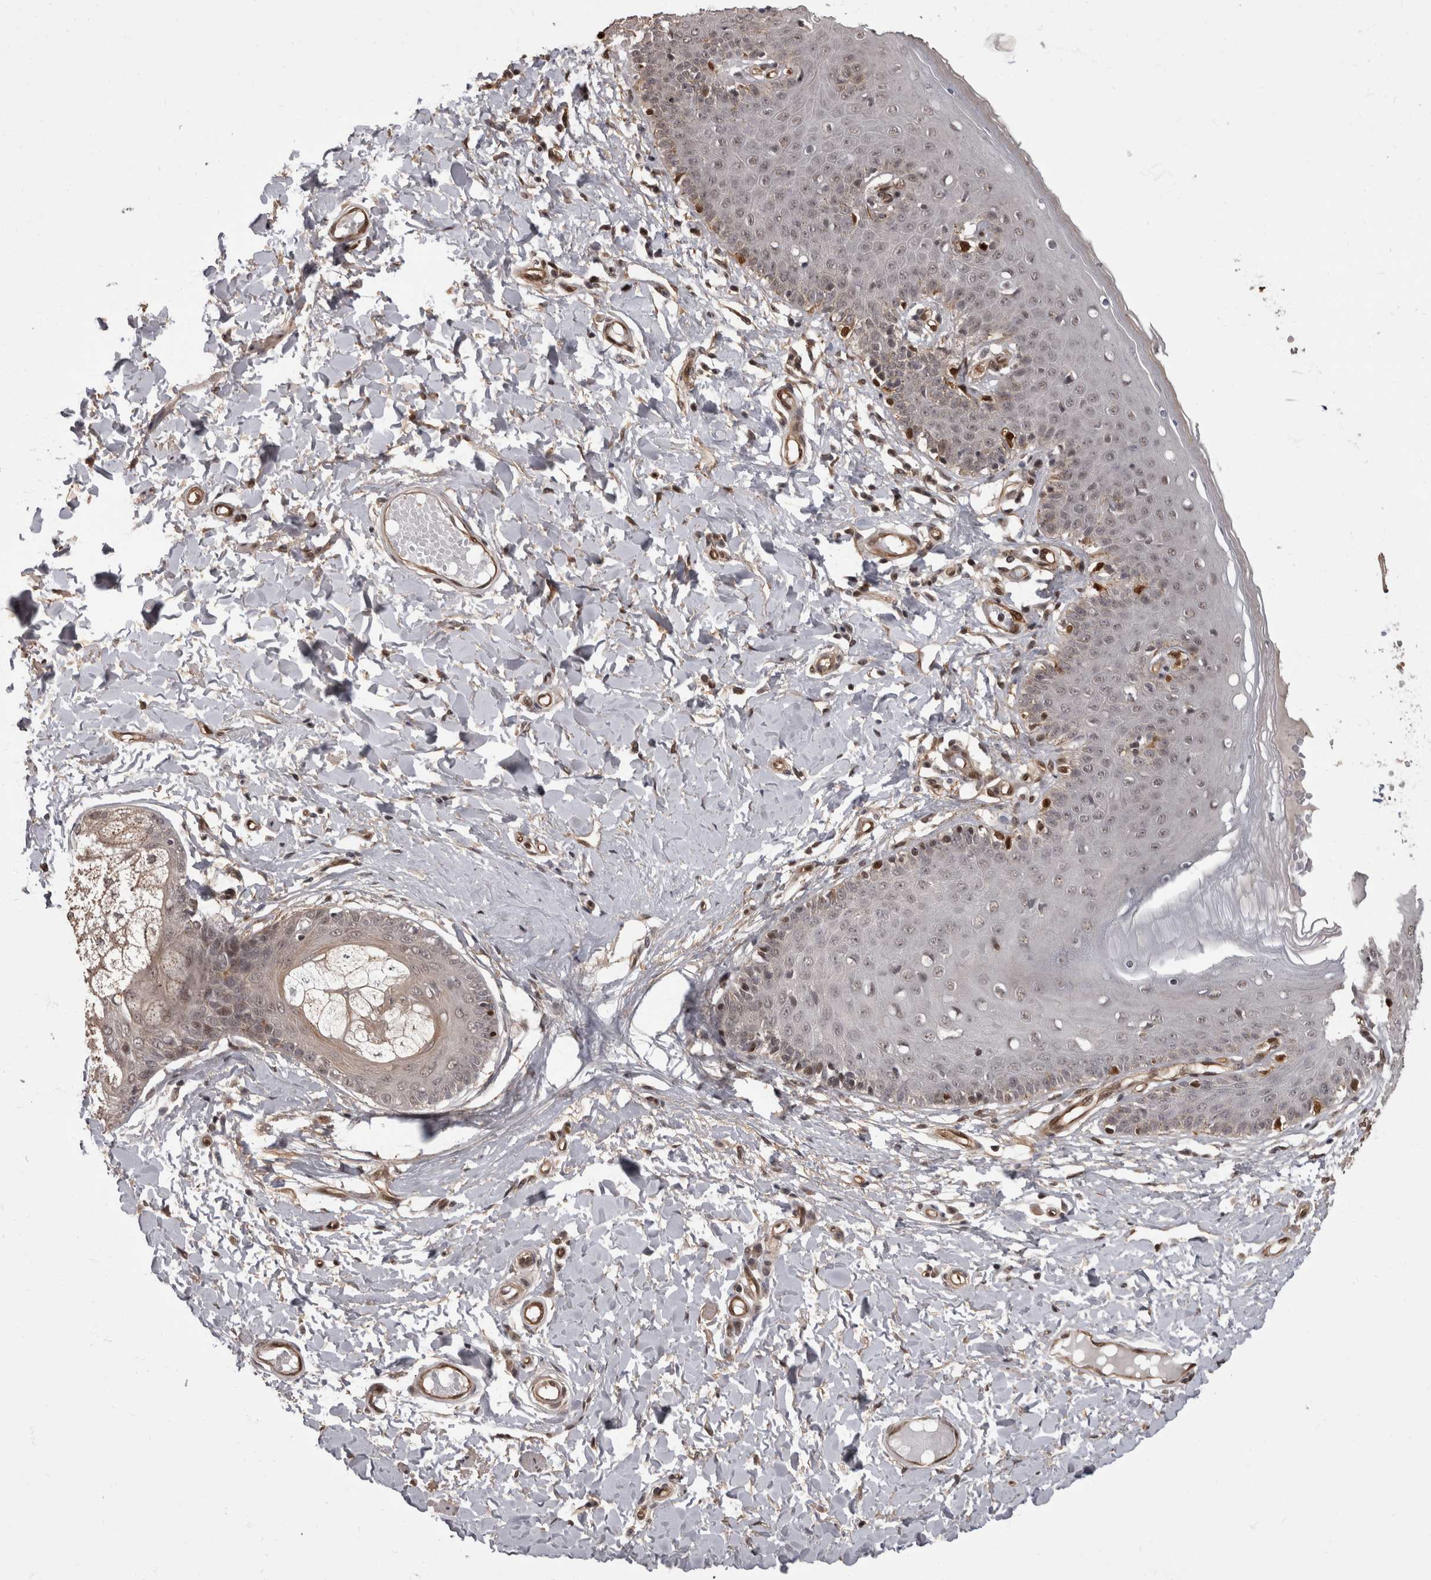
{"staining": {"intensity": "moderate", "quantity": "<25%", "location": "nuclear"}, "tissue": "skin", "cell_type": "Epidermal cells", "image_type": "normal", "snomed": [{"axis": "morphology", "description": "Normal tissue, NOS"}, {"axis": "topography", "description": "Vulva"}], "caption": "Benign skin exhibits moderate nuclear positivity in about <25% of epidermal cells The staining is performed using DAB brown chromogen to label protein expression. The nuclei are counter-stained blue using hematoxylin..", "gene": "AKT3", "patient": {"sex": "female", "age": 66}}